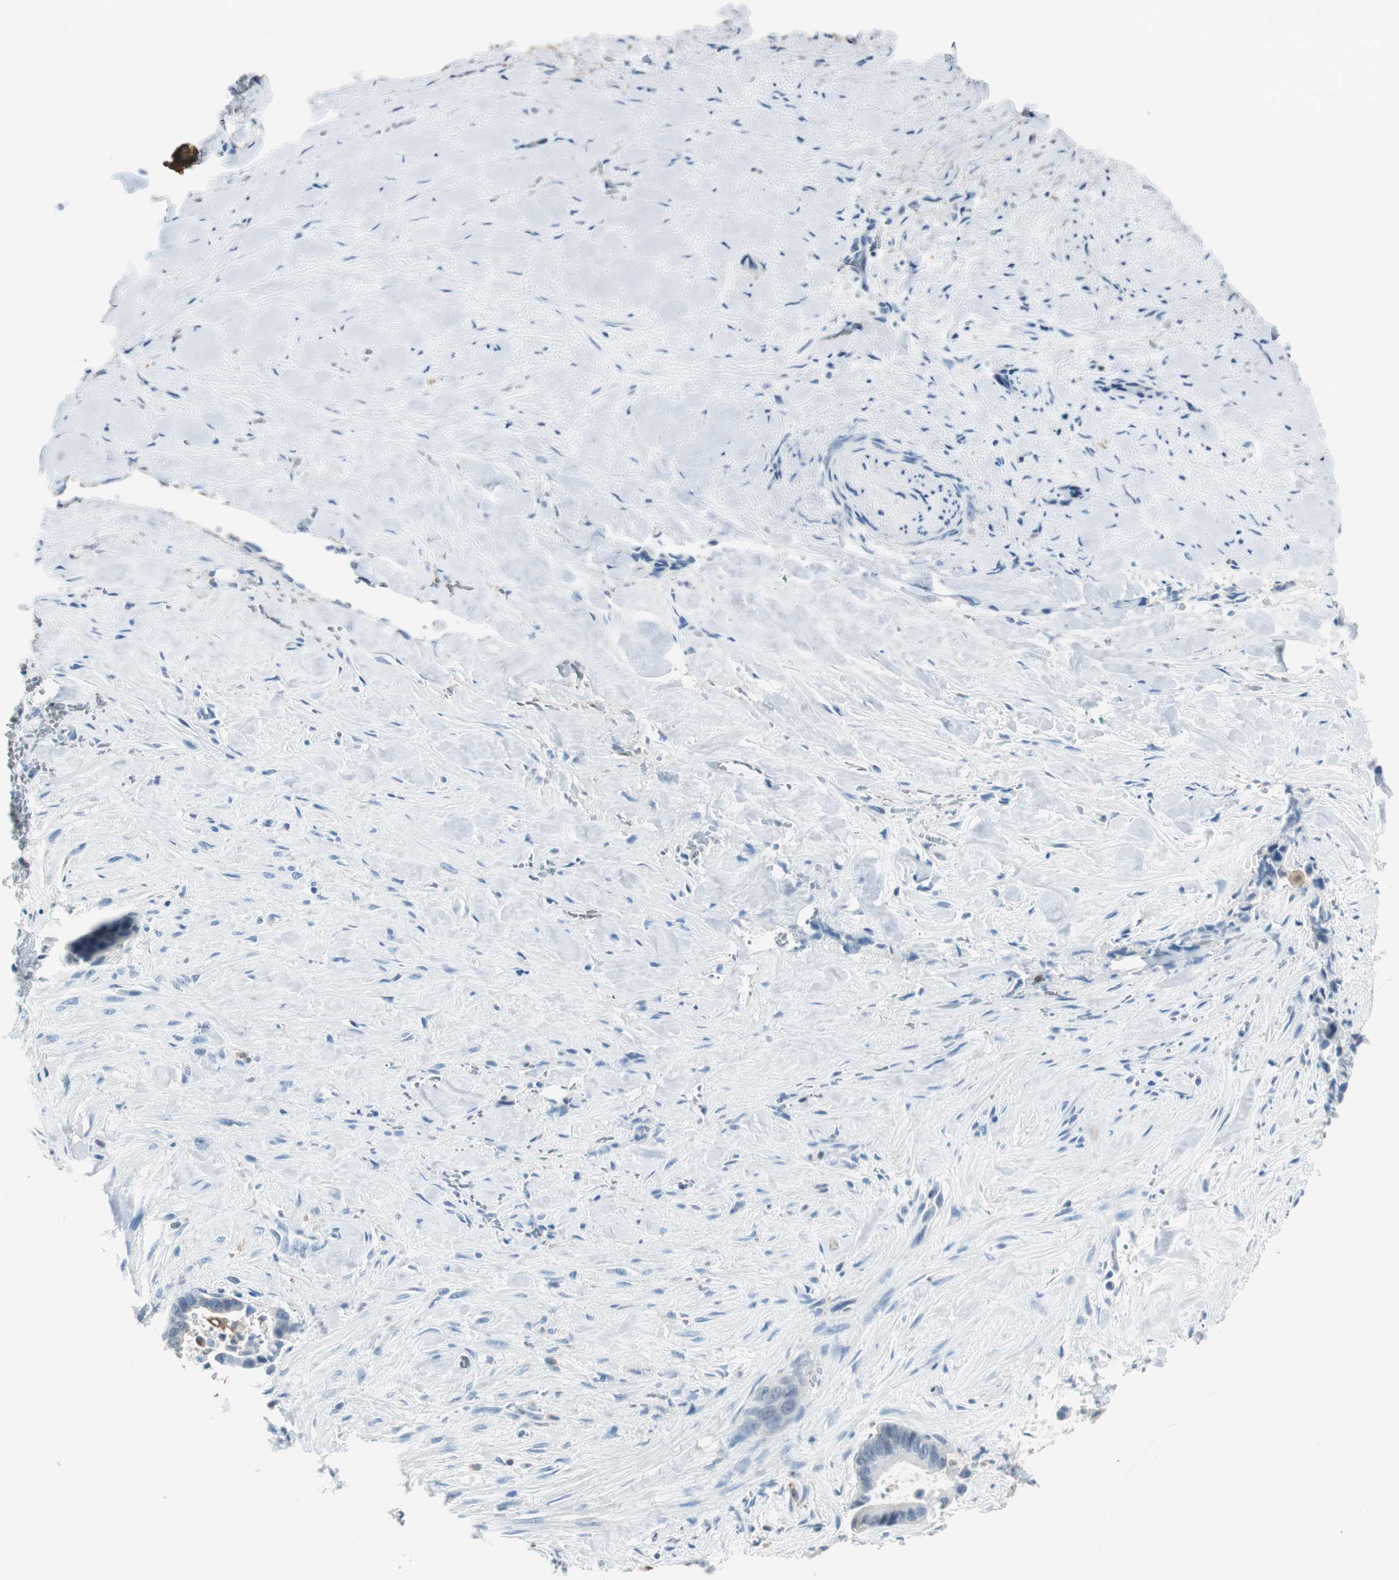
{"staining": {"intensity": "negative", "quantity": "none", "location": "none"}, "tissue": "liver cancer", "cell_type": "Tumor cells", "image_type": "cancer", "snomed": [{"axis": "morphology", "description": "Cholangiocarcinoma"}, {"axis": "topography", "description": "Liver"}], "caption": "This micrograph is of liver cholangiocarcinoma stained with IHC to label a protein in brown with the nuclei are counter-stained blue. There is no positivity in tumor cells.", "gene": "MSTO1", "patient": {"sex": "female", "age": 55}}